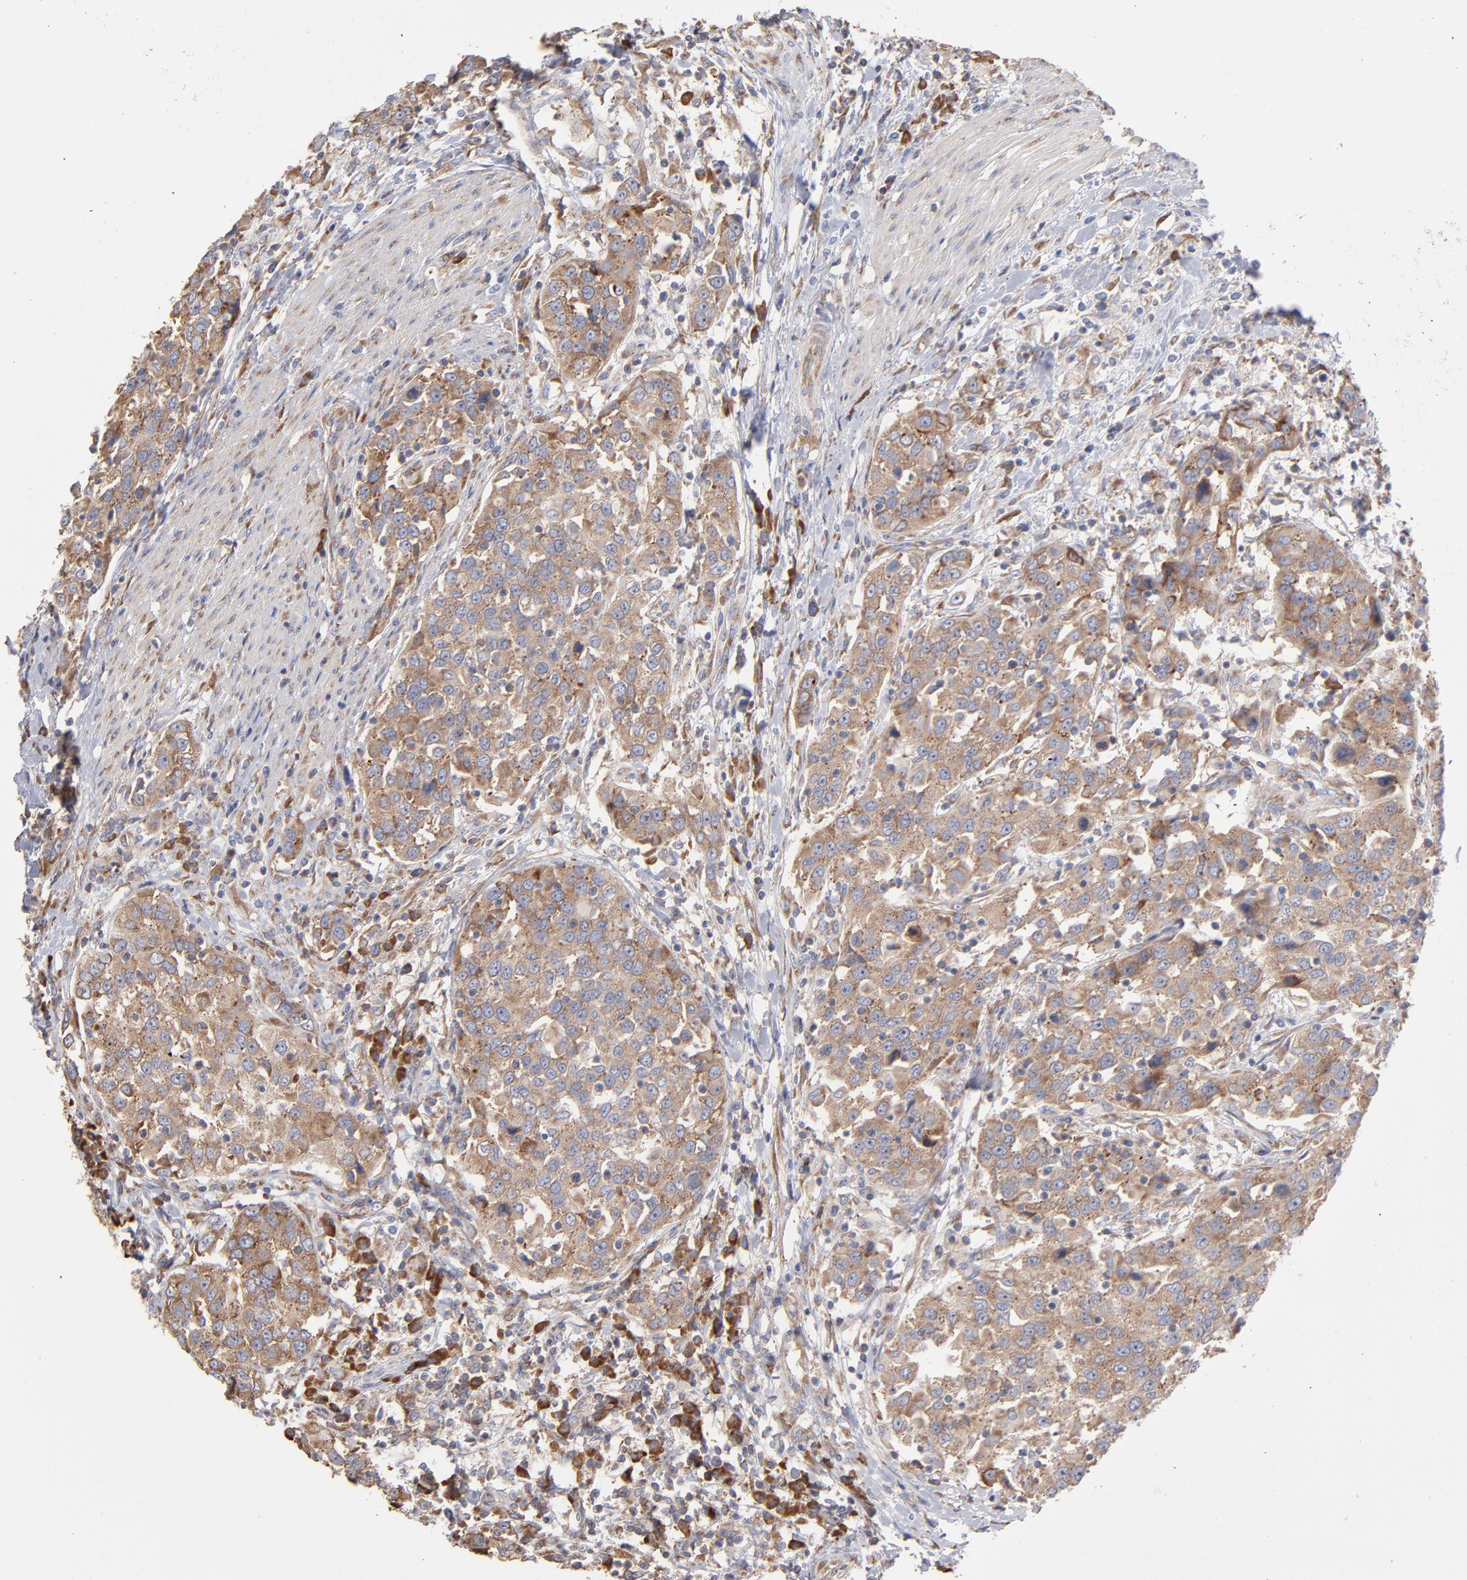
{"staining": {"intensity": "weak", "quantity": ">75%", "location": "cytoplasmic/membranous"}, "tissue": "urothelial cancer", "cell_type": "Tumor cells", "image_type": "cancer", "snomed": [{"axis": "morphology", "description": "Urothelial carcinoma, High grade"}, {"axis": "topography", "description": "Urinary bladder"}], "caption": "Immunohistochemistry (IHC) staining of urothelial carcinoma (high-grade), which exhibits low levels of weak cytoplasmic/membranous expression in approximately >75% of tumor cells indicating weak cytoplasmic/membranous protein staining. The staining was performed using DAB (brown) for protein detection and nuclei were counterstained in hematoxylin (blue).", "gene": "RPL3", "patient": {"sex": "female", "age": 80}}